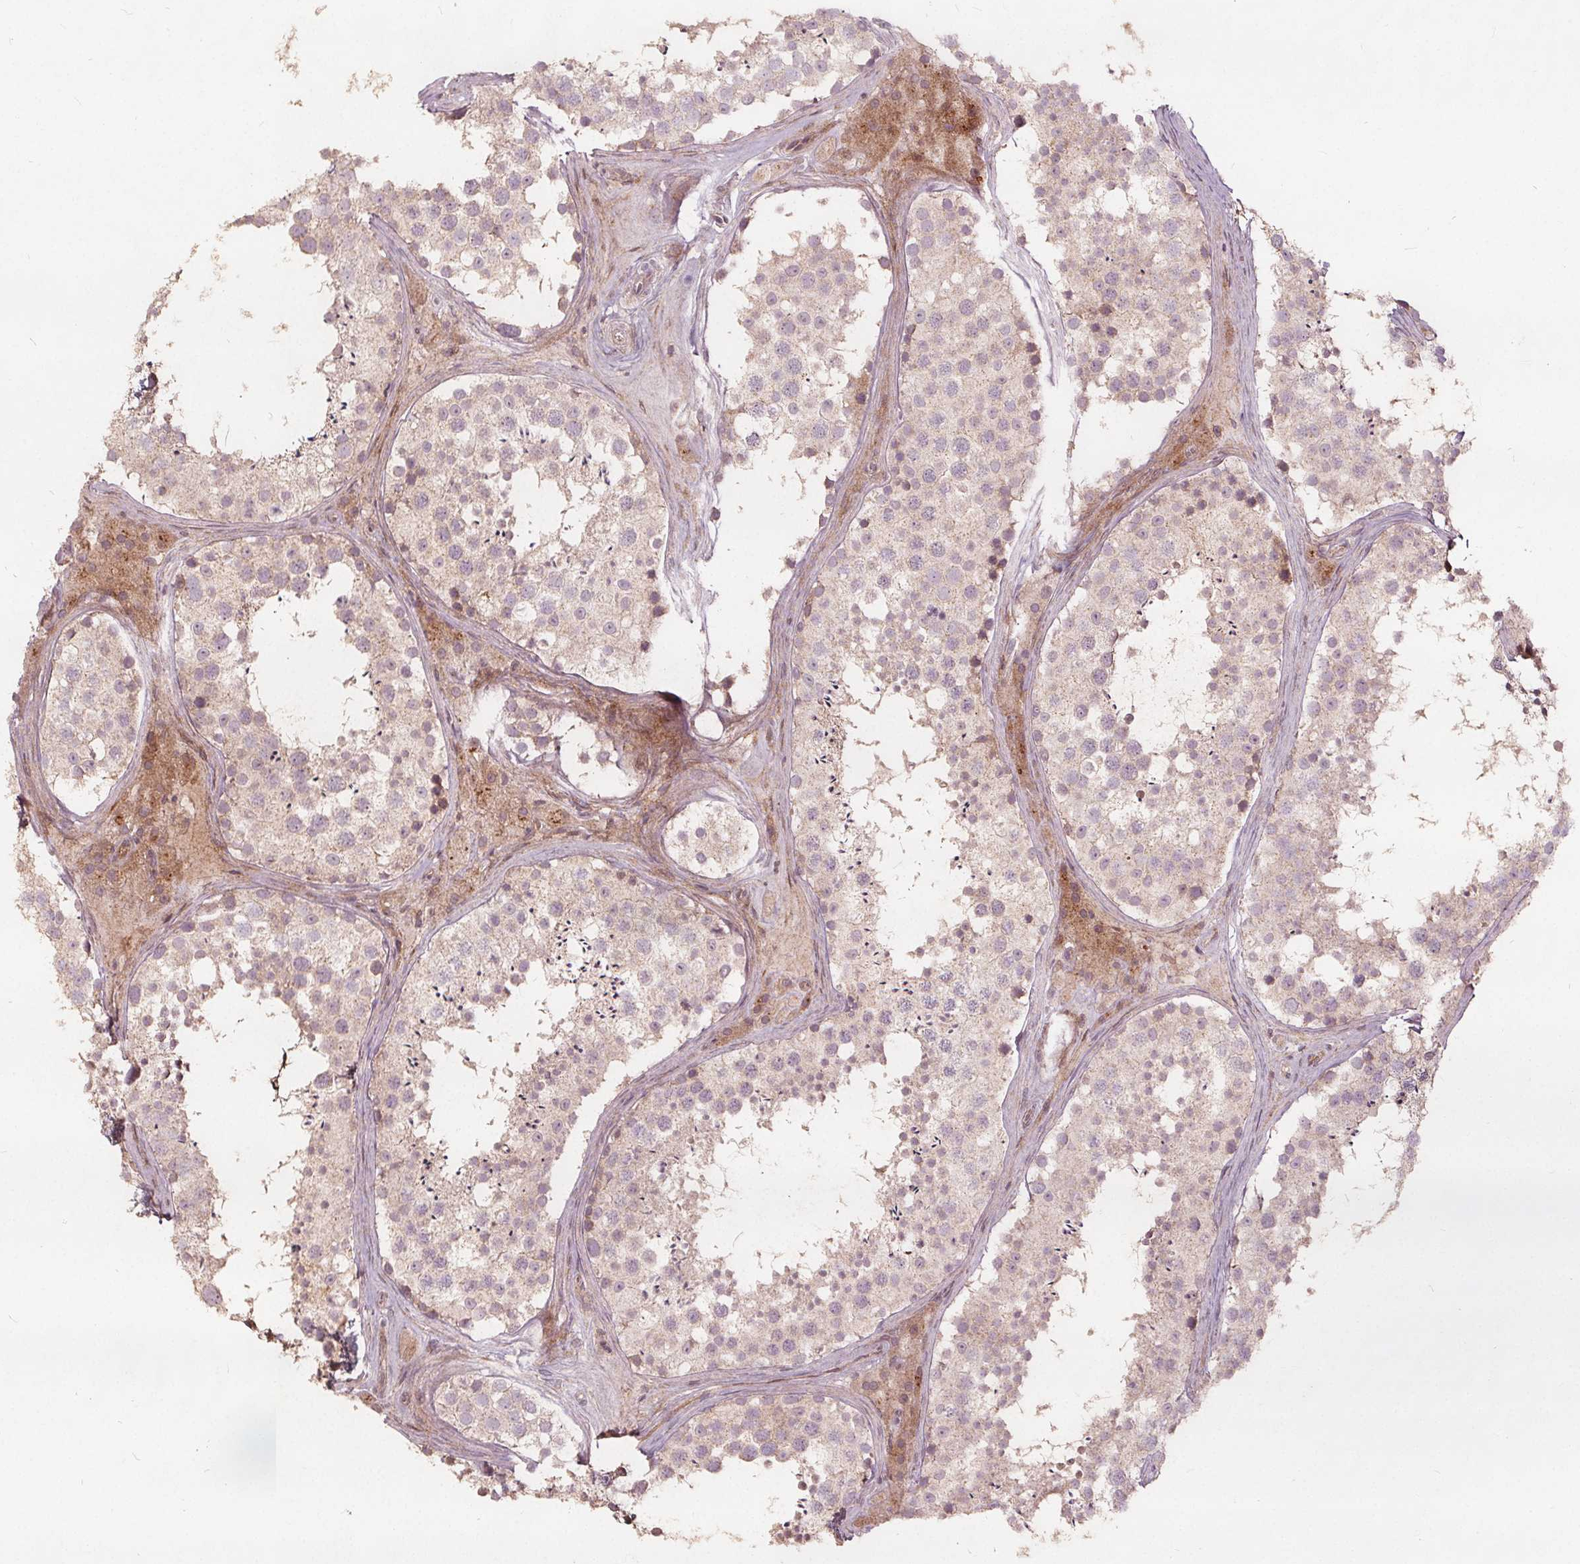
{"staining": {"intensity": "weak", "quantity": "25%-75%", "location": "cytoplasmic/membranous"}, "tissue": "testis", "cell_type": "Cells in seminiferous ducts", "image_type": "normal", "snomed": [{"axis": "morphology", "description": "Normal tissue, NOS"}, {"axis": "topography", "description": "Testis"}], "caption": "Protein analysis of benign testis displays weak cytoplasmic/membranous positivity in approximately 25%-75% of cells in seminiferous ducts. Using DAB (brown) and hematoxylin (blue) stains, captured at high magnification using brightfield microscopy.", "gene": "PTPRT", "patient": {"sex": "male", "age": 41}}